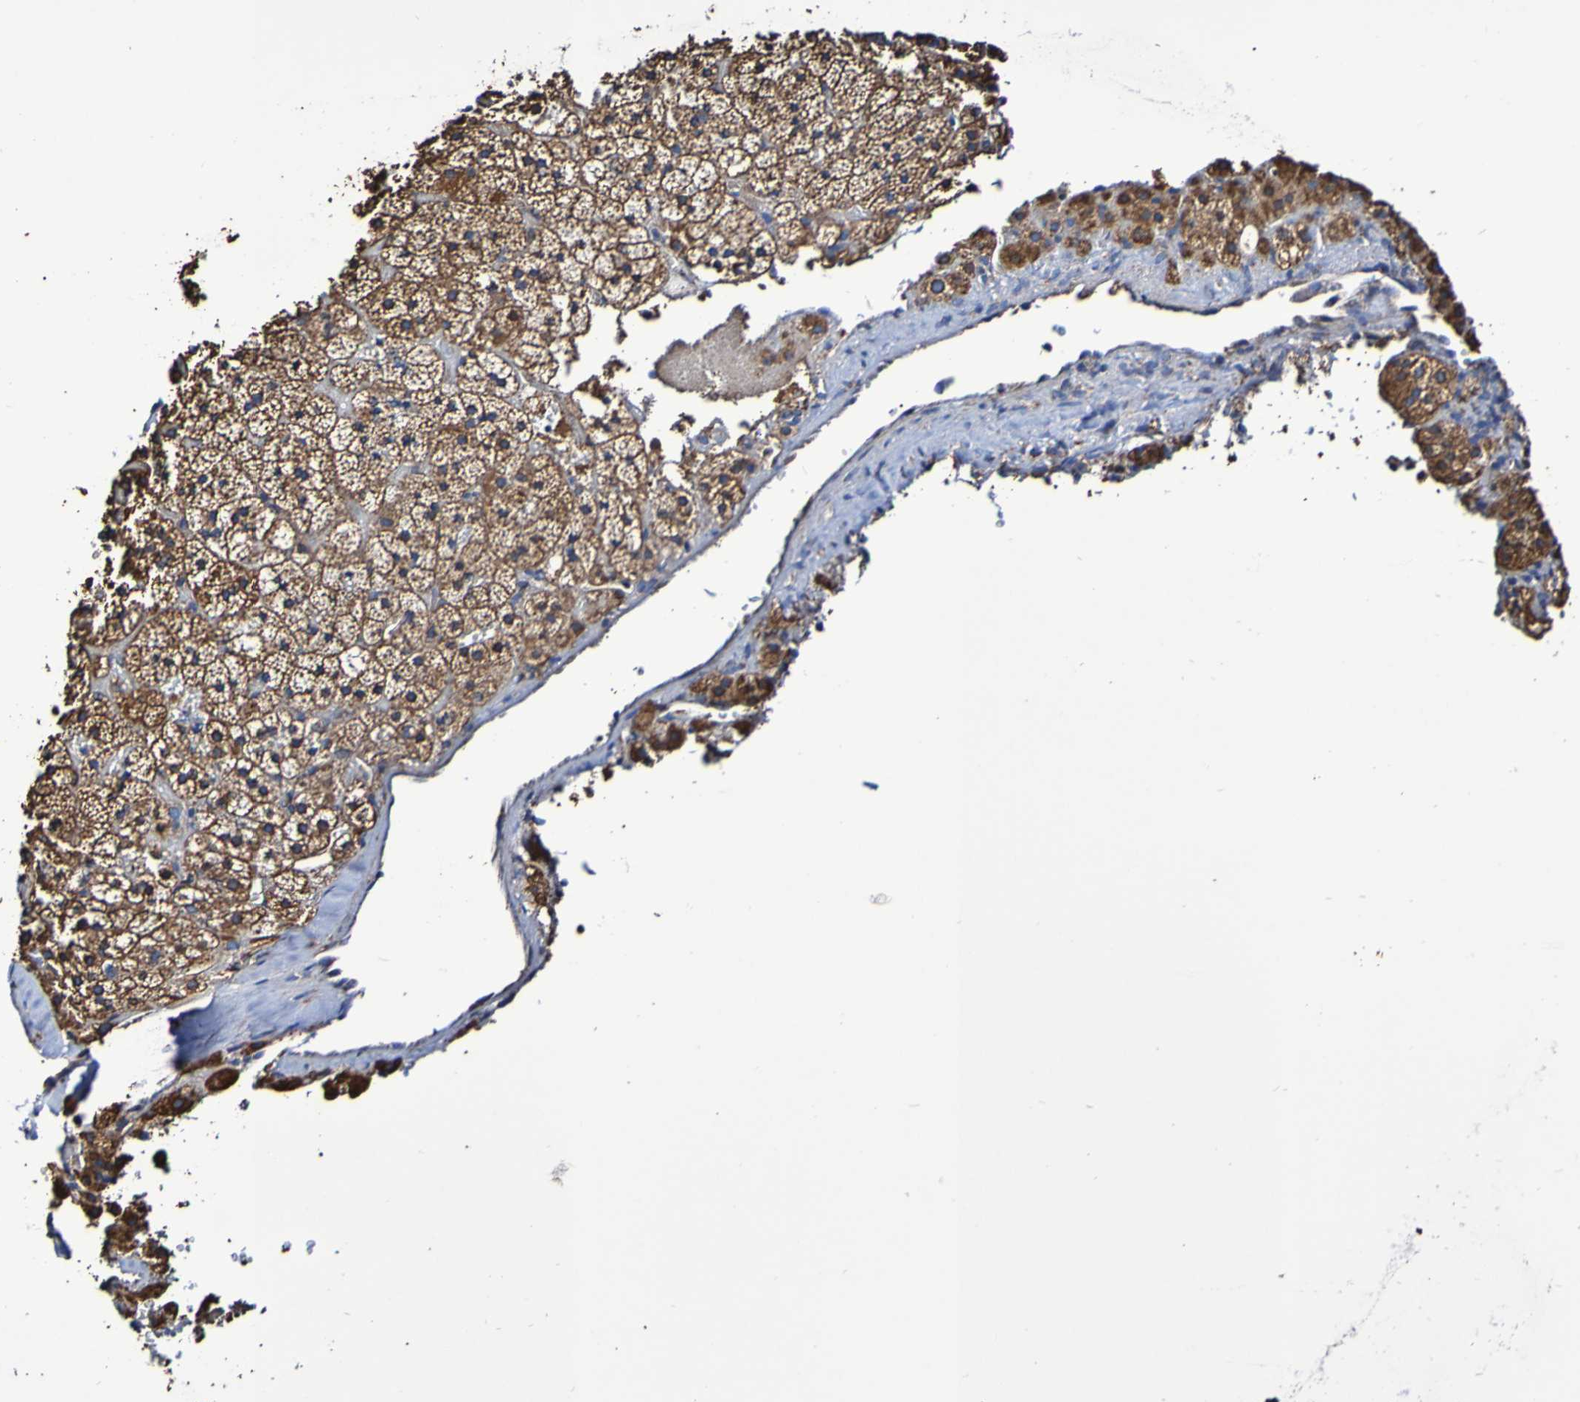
{"staining": {"intensity": "strong", "quantity": ">75%", "location": "cytoplasmic/membranous"}, "tissue": "adrenal gland", "cell_type": "Glandular cells", "image_type": "normal", "snomed": [{"axis": "morphology", "description": "Normal tissue, NOS"}, {"axis": "topography", "description": "Adrenal gland"}], "caption": "Adrenal gland stained for a protein demonstrates strong cytoplasmic/membranous positivity in glandular cells. Using DAB (brown) and hematoxylin (blue) stains, captured at high magnification using brightfield microscopy.", "gene": "IL18R1", "patient": {"sex": "female", "age": 59}}